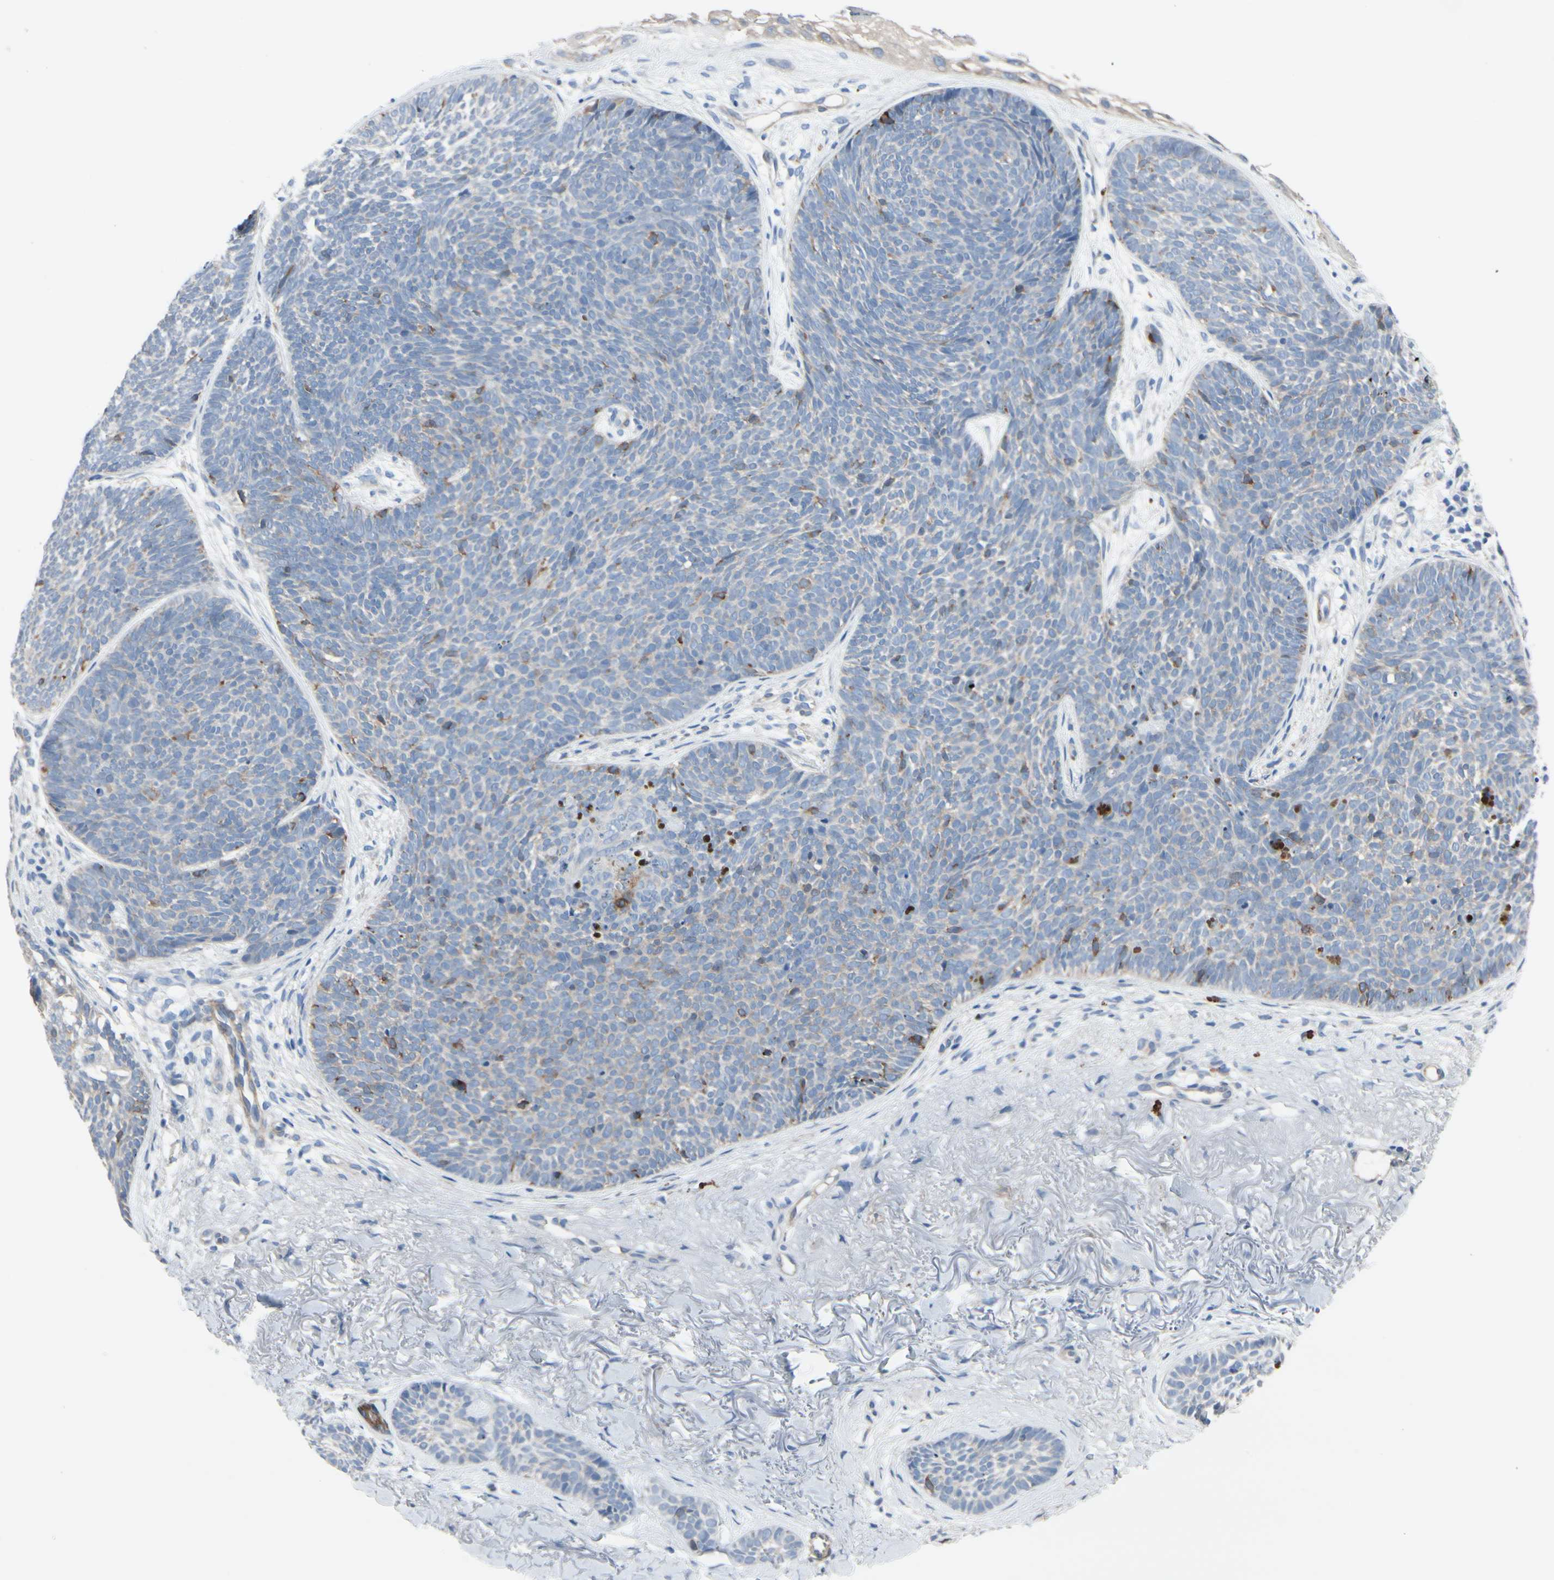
{"staining": {"intensity": "moderate", "quantity": "<25%", "location": "cytoplasmic/membranous"}, "tissue": "skin cancer", "cell_type": "Tumor cells", "image_type": "cancer", "snomed": [{"axis": "morphology", "description": "Basal cell carcinoma"}, {"axis": "topography", "description": "Skin"}], "caption": "IHC (DAB) staining of human skin basal cell carcinoma reveals moderate cytoplasmic/membranous protein expression in approximately <25% of tumor cells. The staining is performed using DAB brown chromogen to label protein expression. The nuclei are counter-stained blue using hematoxylin.", "gene": "MAP2", "patient": {"sex": "female", "age": 70}}